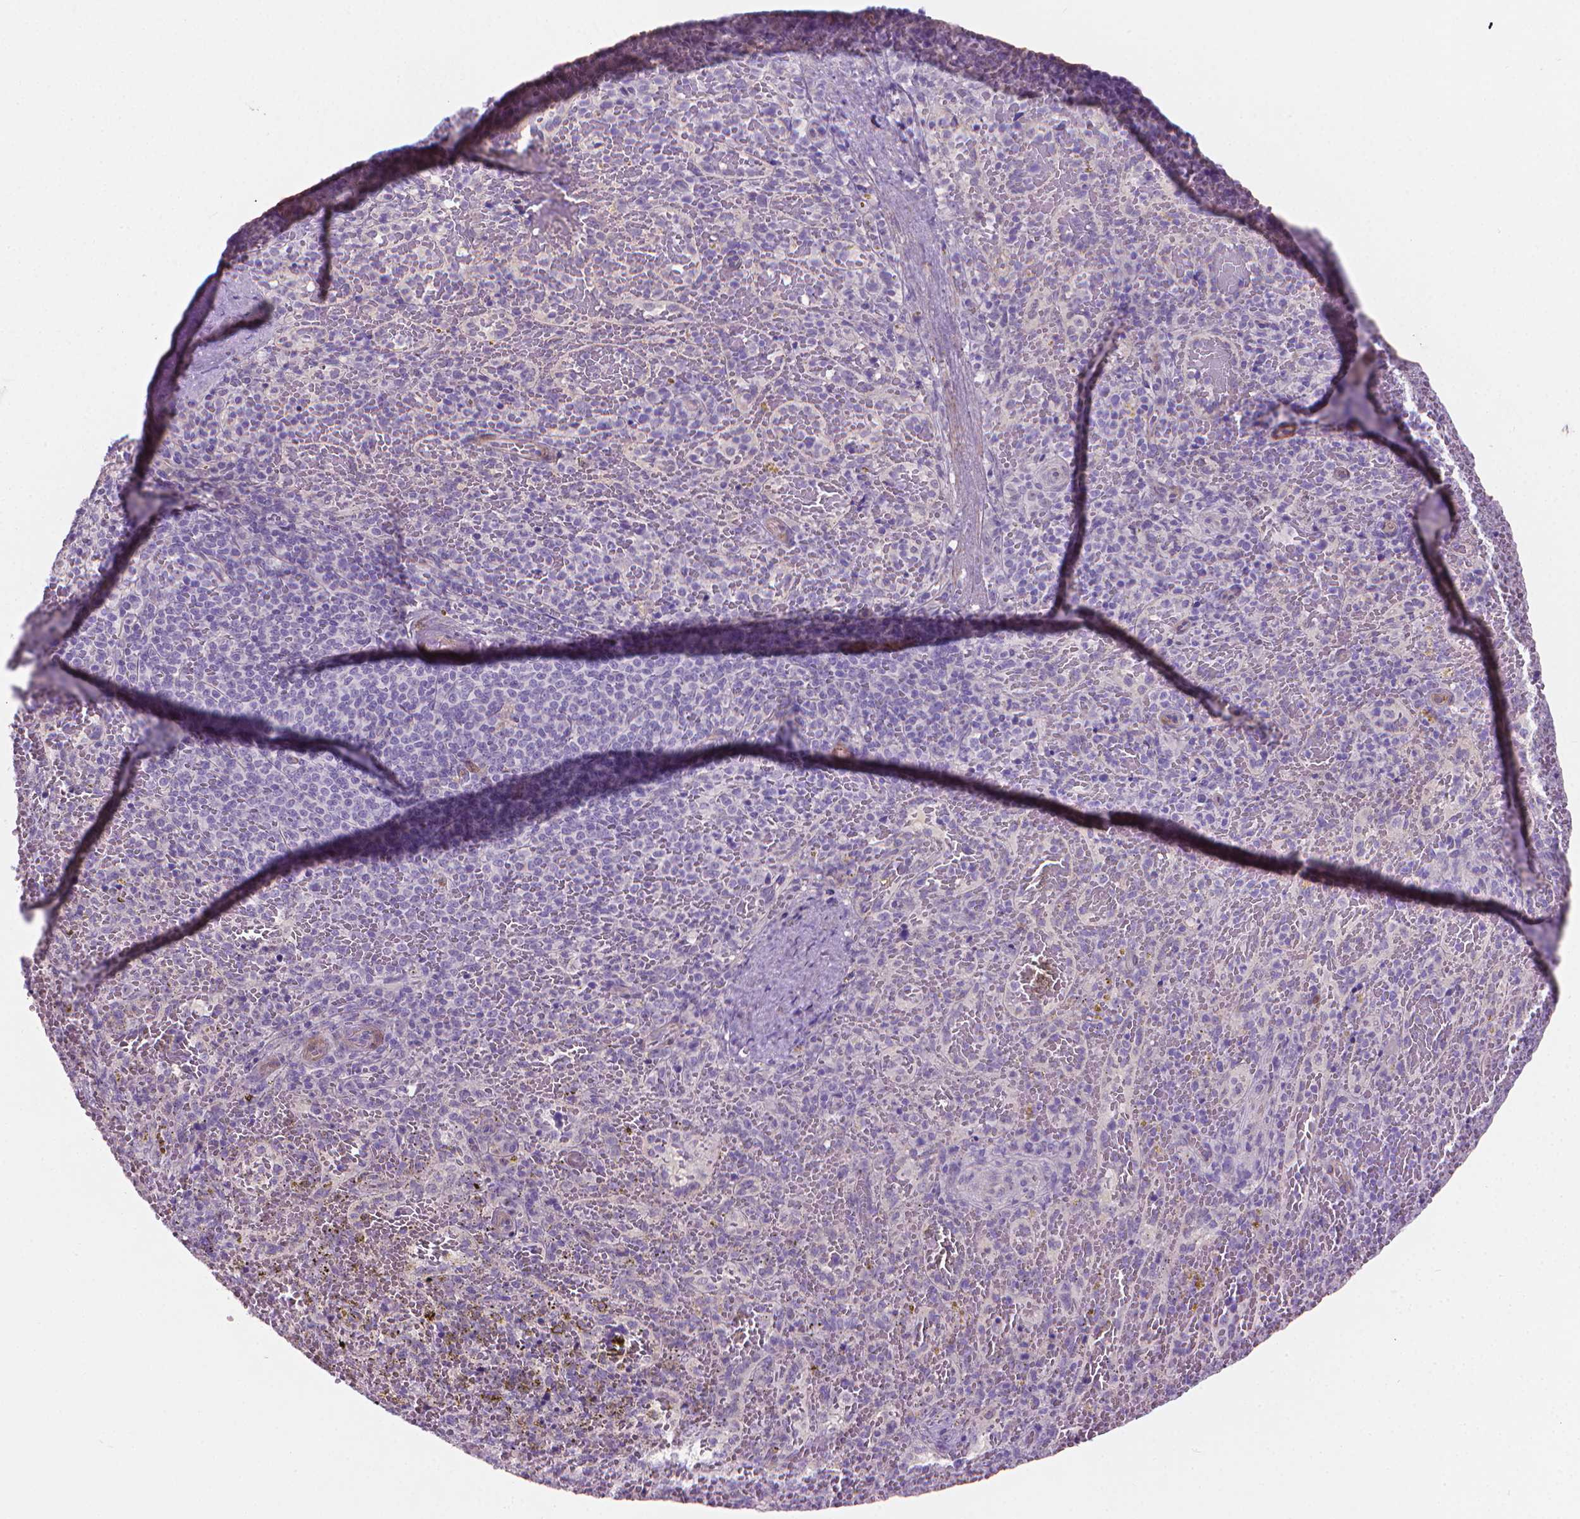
{"staining": {"intensity": "negative", "quantity": "none", "location": "none"}, "tissue": "spleen", "cell_type": "Cells in red pulp", "image_type": "normal", "snomed": [{"axis": "morphology", "description": "Normal tissue, NOS"}, {"axis": "topography", "description": "Spleen"}], "caption": "An IHC histopathology image of normal spleen is shown. There is no staining in cells in red pulp of spleen.", "gene": "GSDMA", "patient": {"sex": "female", "age": 50}}